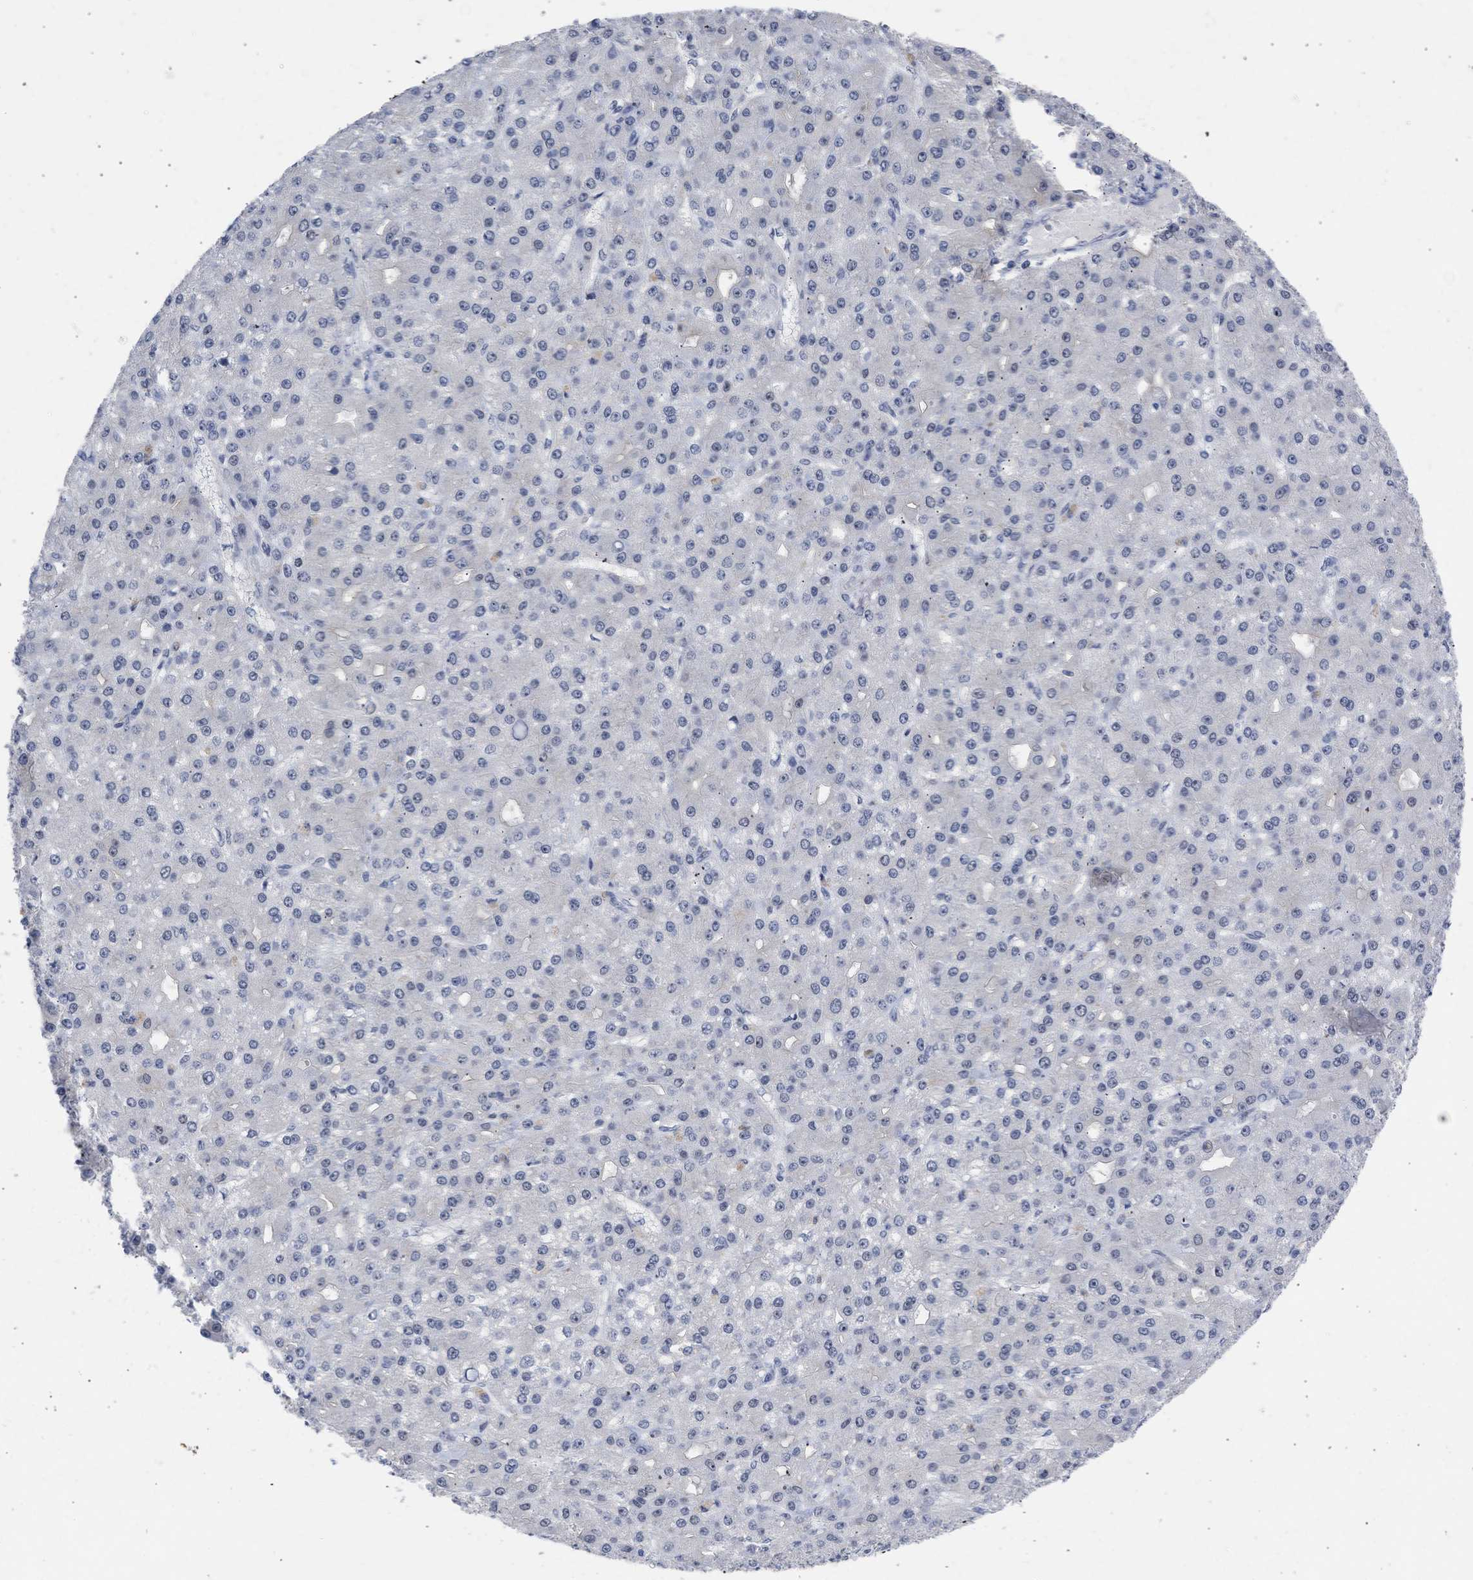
{"staining": {"intensity": "weak", "quantity": "<25%", "location": "nuclear"}, "tissue": "liver cancer", "cell_type": "Tumor cells", "image_type": "cancer", "snomed": [{"axis": "morphology", "description": "Carcinoma, Hepatocellular, NOS"}, {"axis": "topography", "description": "Liver"}], "caption": "IHC micrograph of liver cancer stained for a protein (brown), which shows no staining in tumor cells.", "gene": "DDX41", "patient": {"sex": "male", "age": 67}}